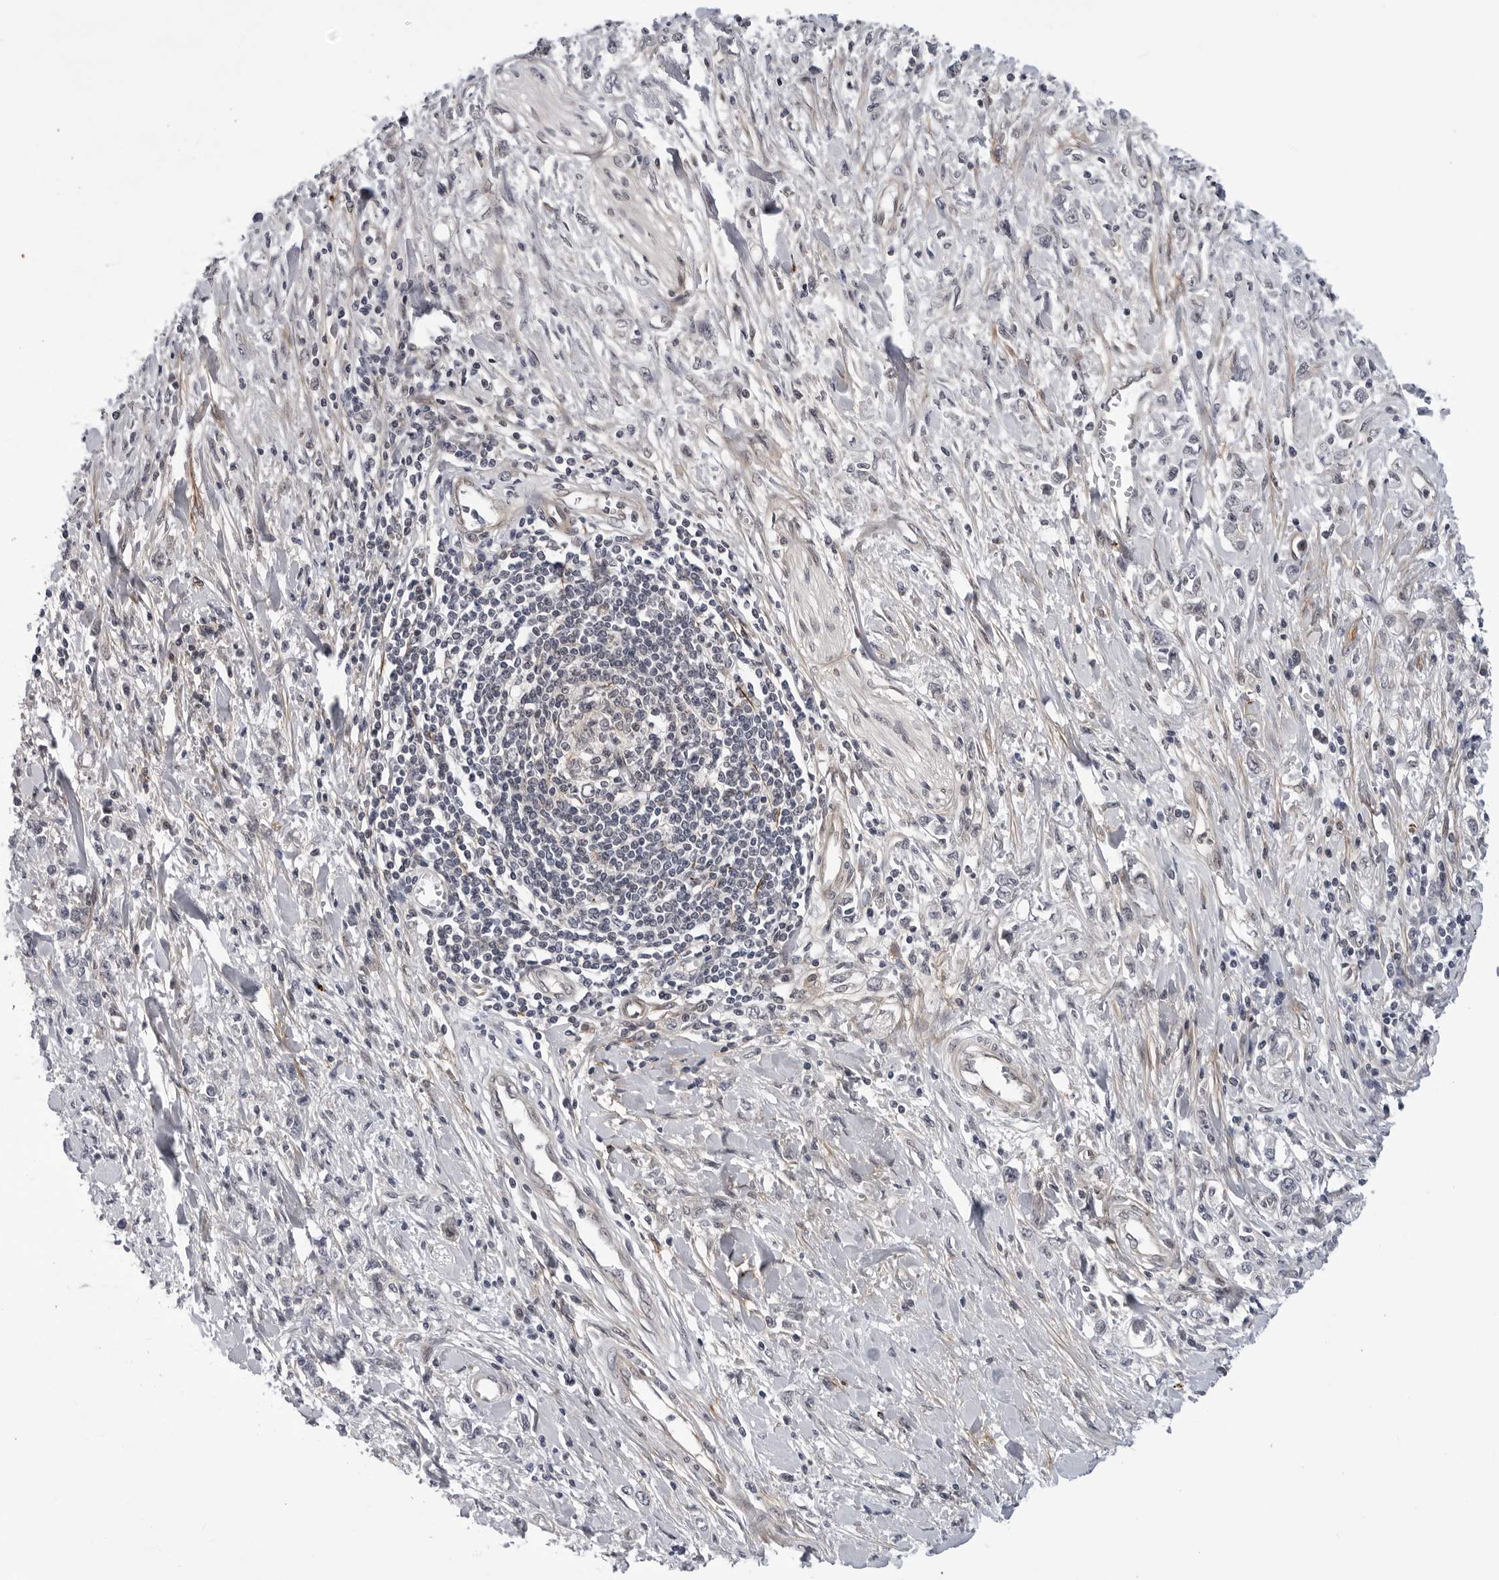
{"staining": {"intensity": "negative", "quantity": "none", "location": "none"}, "tissue": "stomach cancer", "cell_type": "Tumor cells", "image_type": "cancer", "snomed": [{"axis": "morphology", "description": "Adenocarcinoma, NOS"}, {"axis": "topography", "description": "Stomach"}], "caption": "This is an immunohistochemistry (IHC) micrograph of human stomach cancer. There is no expression in tumor cells.", "gene": "KIAA1614", "patient": {"sex": "female", "age": 76}}